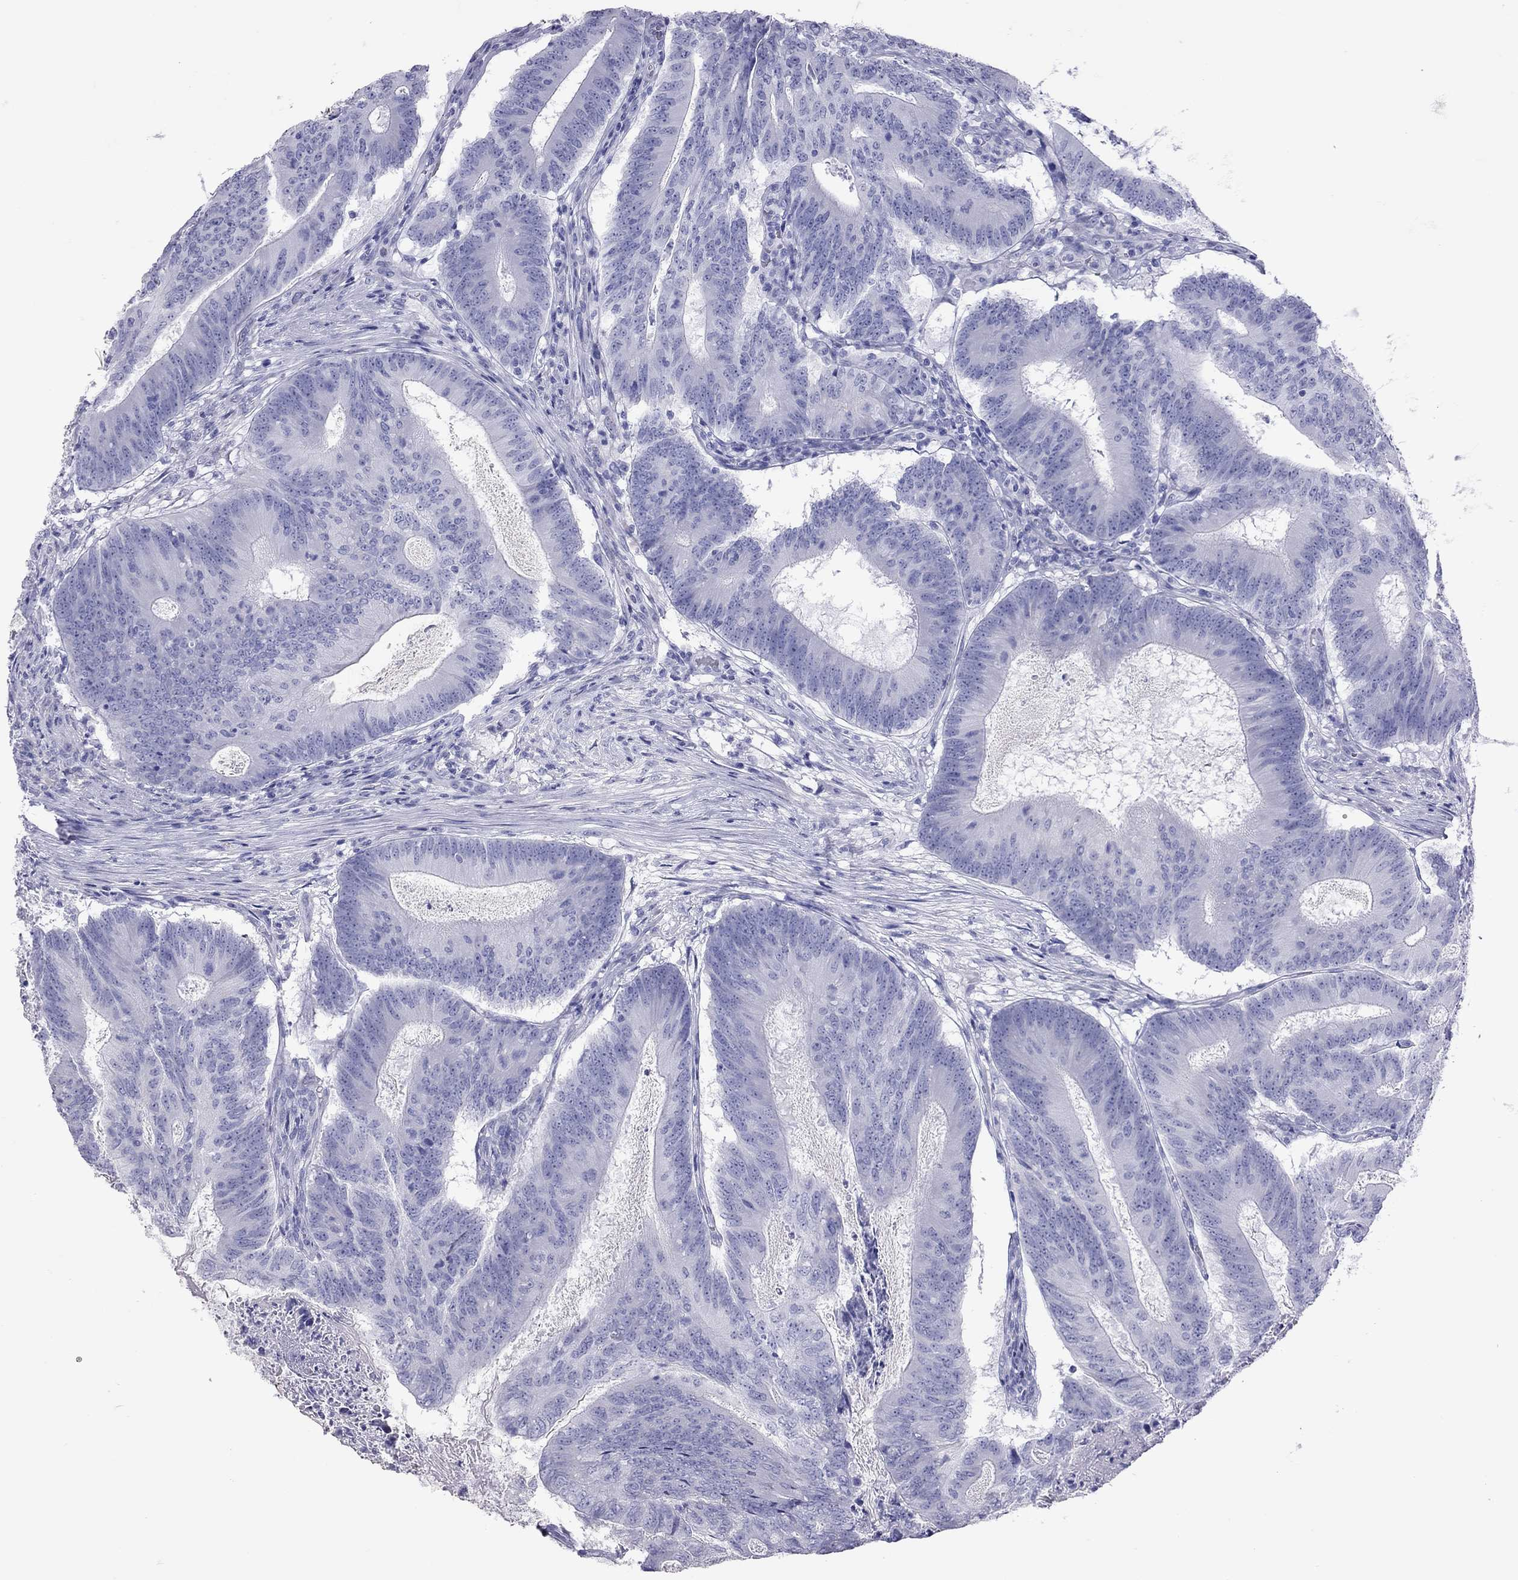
{"staining": {"intensity": "negative", "quantity": "none", "location": "none"}, "tissue": "colorectal cancer", "cell_type": "Tumor cells", "image_type": "cancer", "snomed": [{"axis": "morphology", "description": "Adenocarcinoma, NOS"}, {"axis": "topography", "description": "Colon"}], "caption": "This is an immunohistochemistry (IHC) histopathology image of human colorectal cancer (adenocarcinoma). There is no staining in tumor cells.", "gene": "STAG3", "patient": {"sex": "female", "age": 70}}